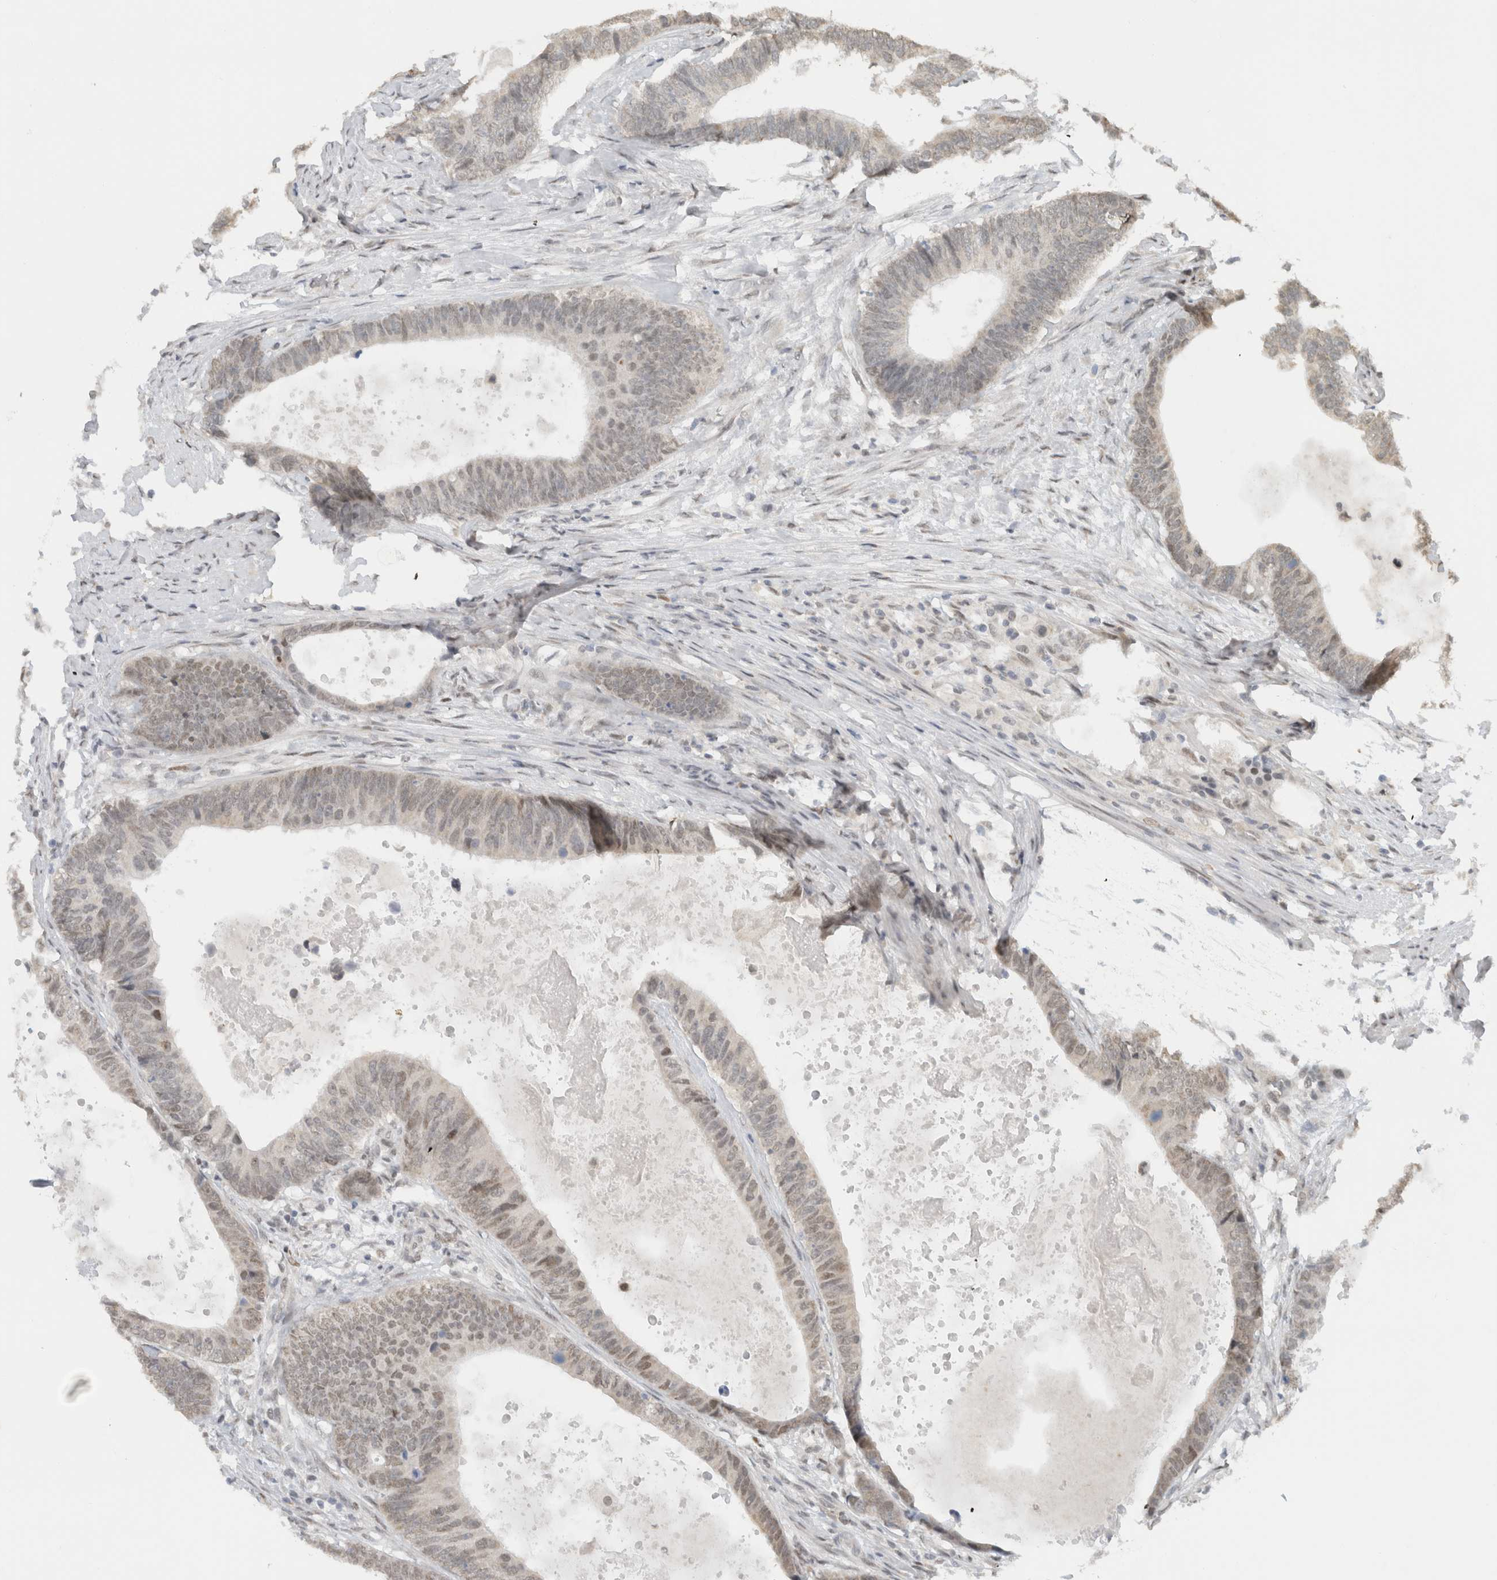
{"staining": {"intensity": "weak", "quantity": ">75%", "location": "nuclear"}, "tissue": "colorectal cancer", "cell_type": "Tumor cells", "image_type": "cancer", "snomed": [{"axis": "morphology", "description": "Adenocarcinoma, NOS"}, {"axis": "topography", "description": "Colon"}], "caption": "Immunohistochemical staining of colorectal cancer exhibits weak nuclear protein expression in approximately >75% of tumor cells.", "gene": "HNRNPR", "patient": {"sex": "male", "age": 56}}